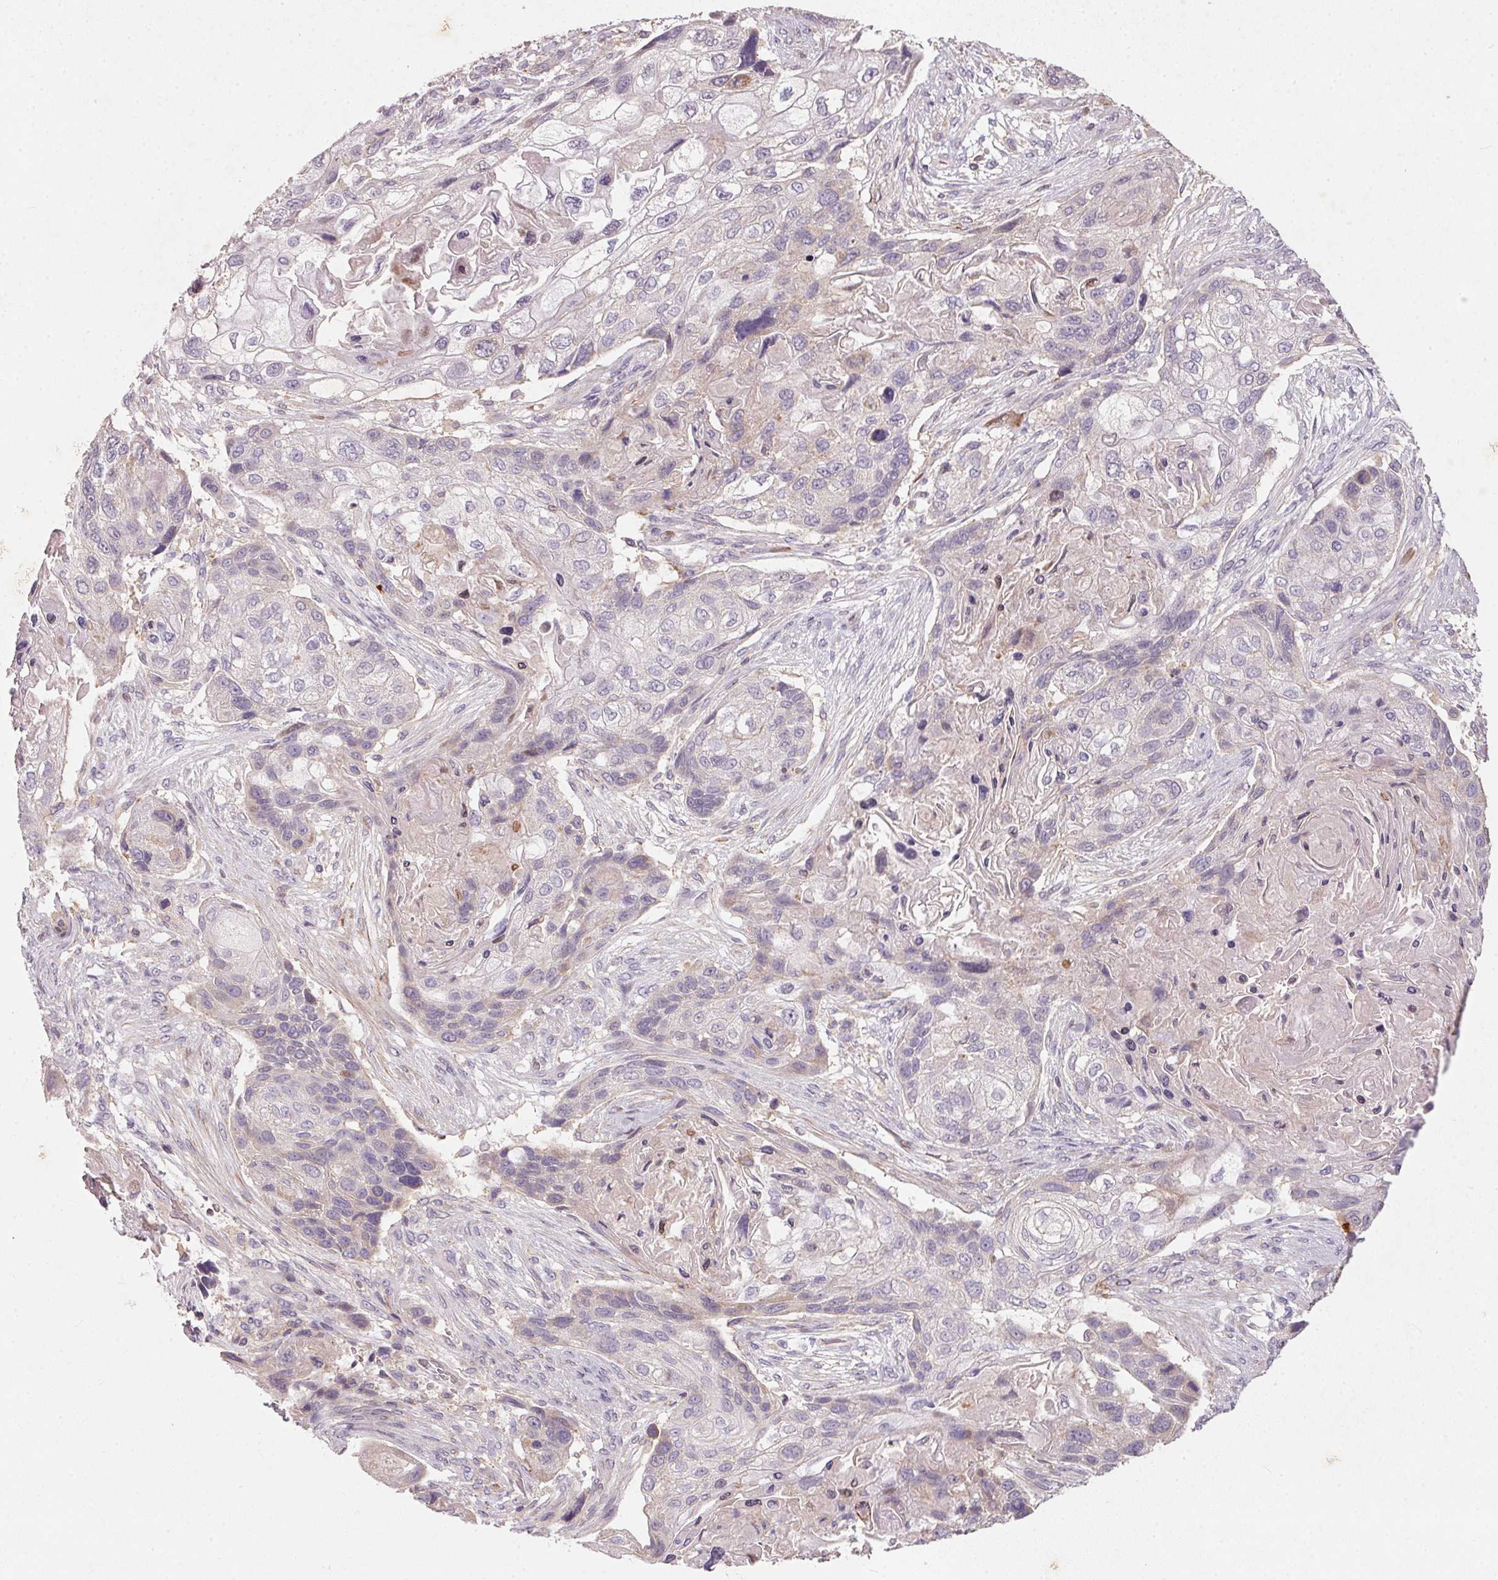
{"staining": {"intensity": "negative", "quantity": "none", "location": "none"}, "tissue": "lung cancer", "cell_type": "Tumor cells", "image_type": "cancer", "snomed": [{"axis": "morphology", "description": "Squamous cell carcinoma, NOS"}, {"axis": "topography", "description": "Lung"}], "caption": "Immunohistochemistry of human lung squamous cell carcinoma demonstrates no expression in tumor cells.", "gene": "KCNK15", "patient": {"sex": "male", "age": 69}}